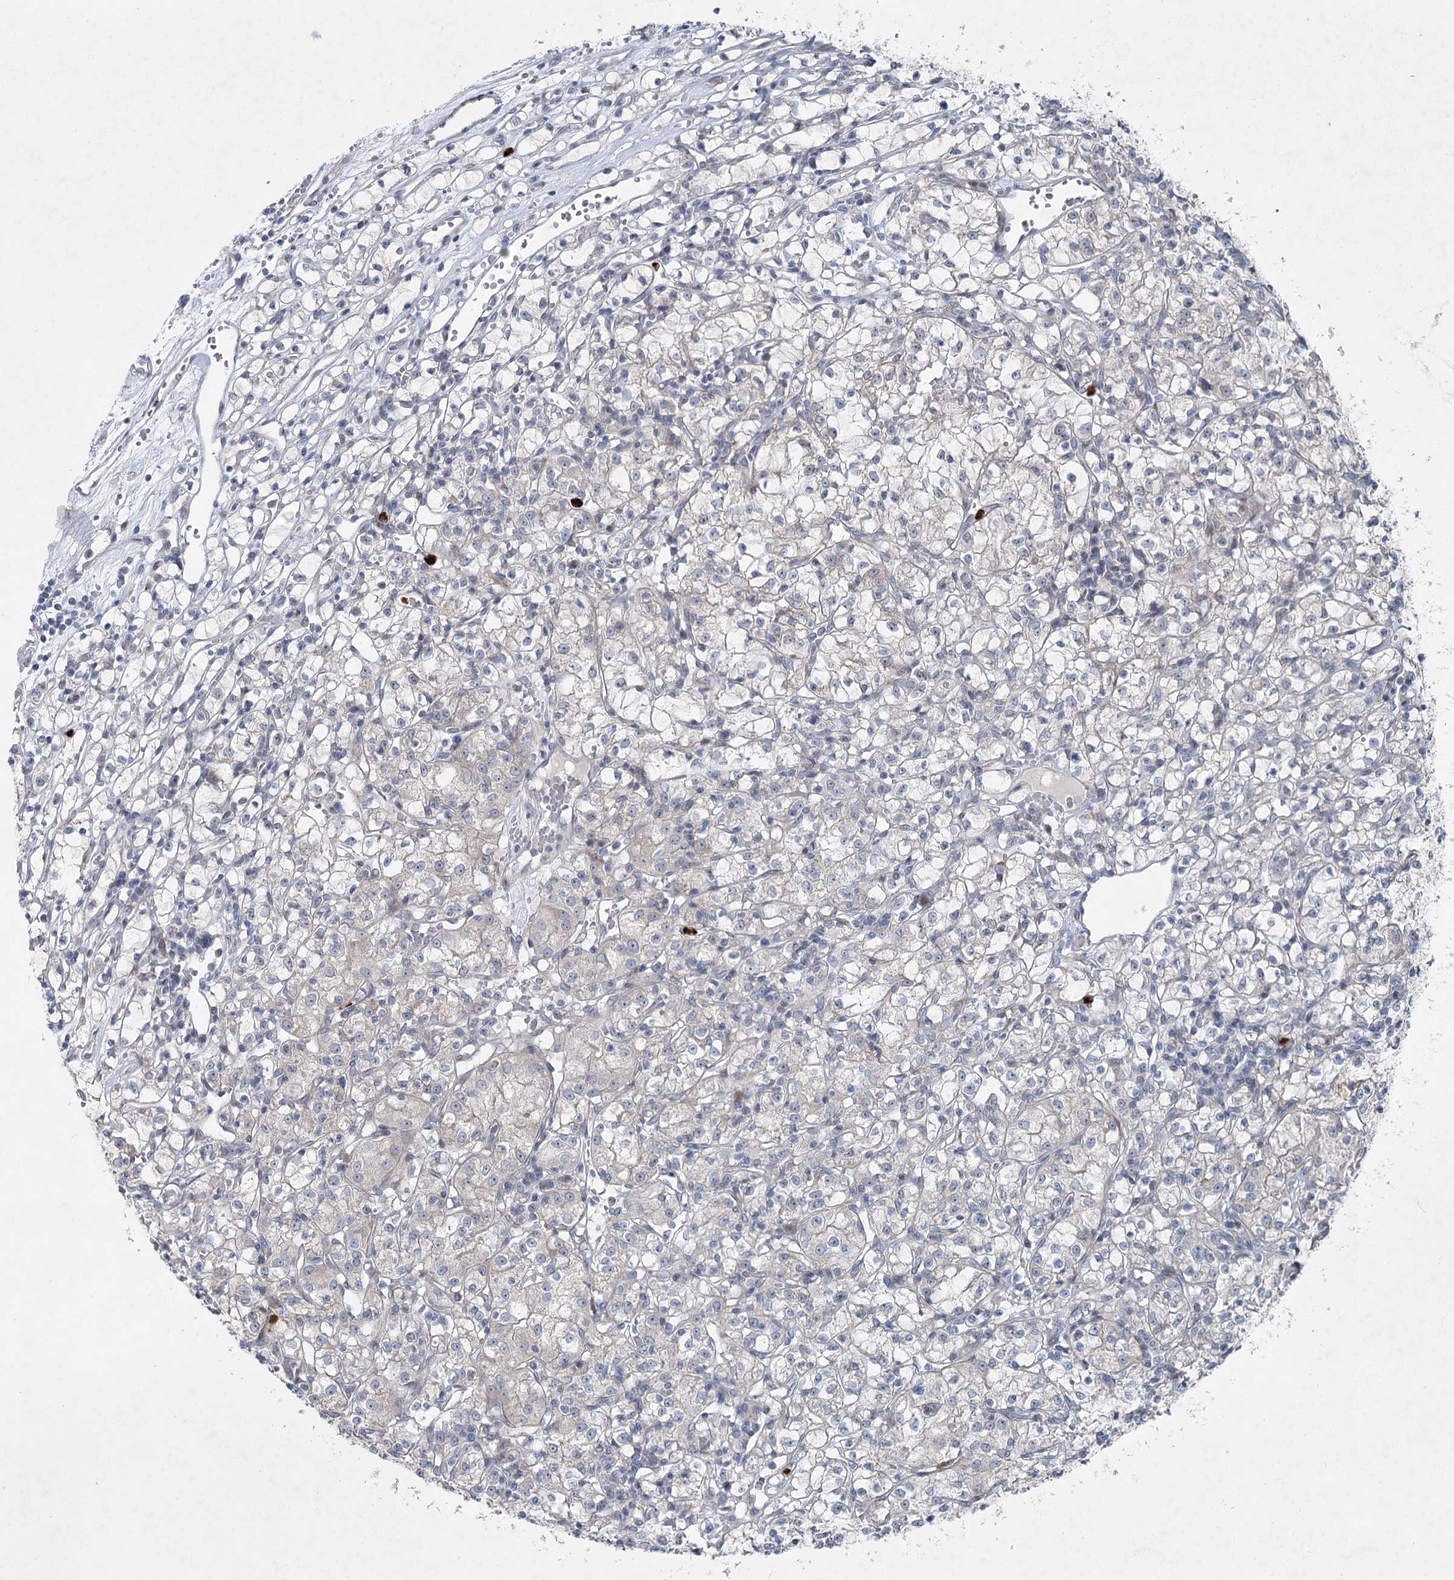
{"staining": {"intensity": "negative", "quantity": "none", "location": "none"}, "tissue": "renal cancer", "cell_type": "Tumor cells", "image_type": "cancer", "snomed": [{"axis": "morphology", "description": "Adenocarcinoma, NOS"}, {"axis": "topography", "description": "Kidney"}], "caption": "DAB (3,3'-diaminobenzidine) immunohistochemical staining of human renal cancer (adenocarcinoma) shows no significant expression in tumor cells.", "gene": "PLA2G12A", "patient": {"sex": "female", "age": 59}}